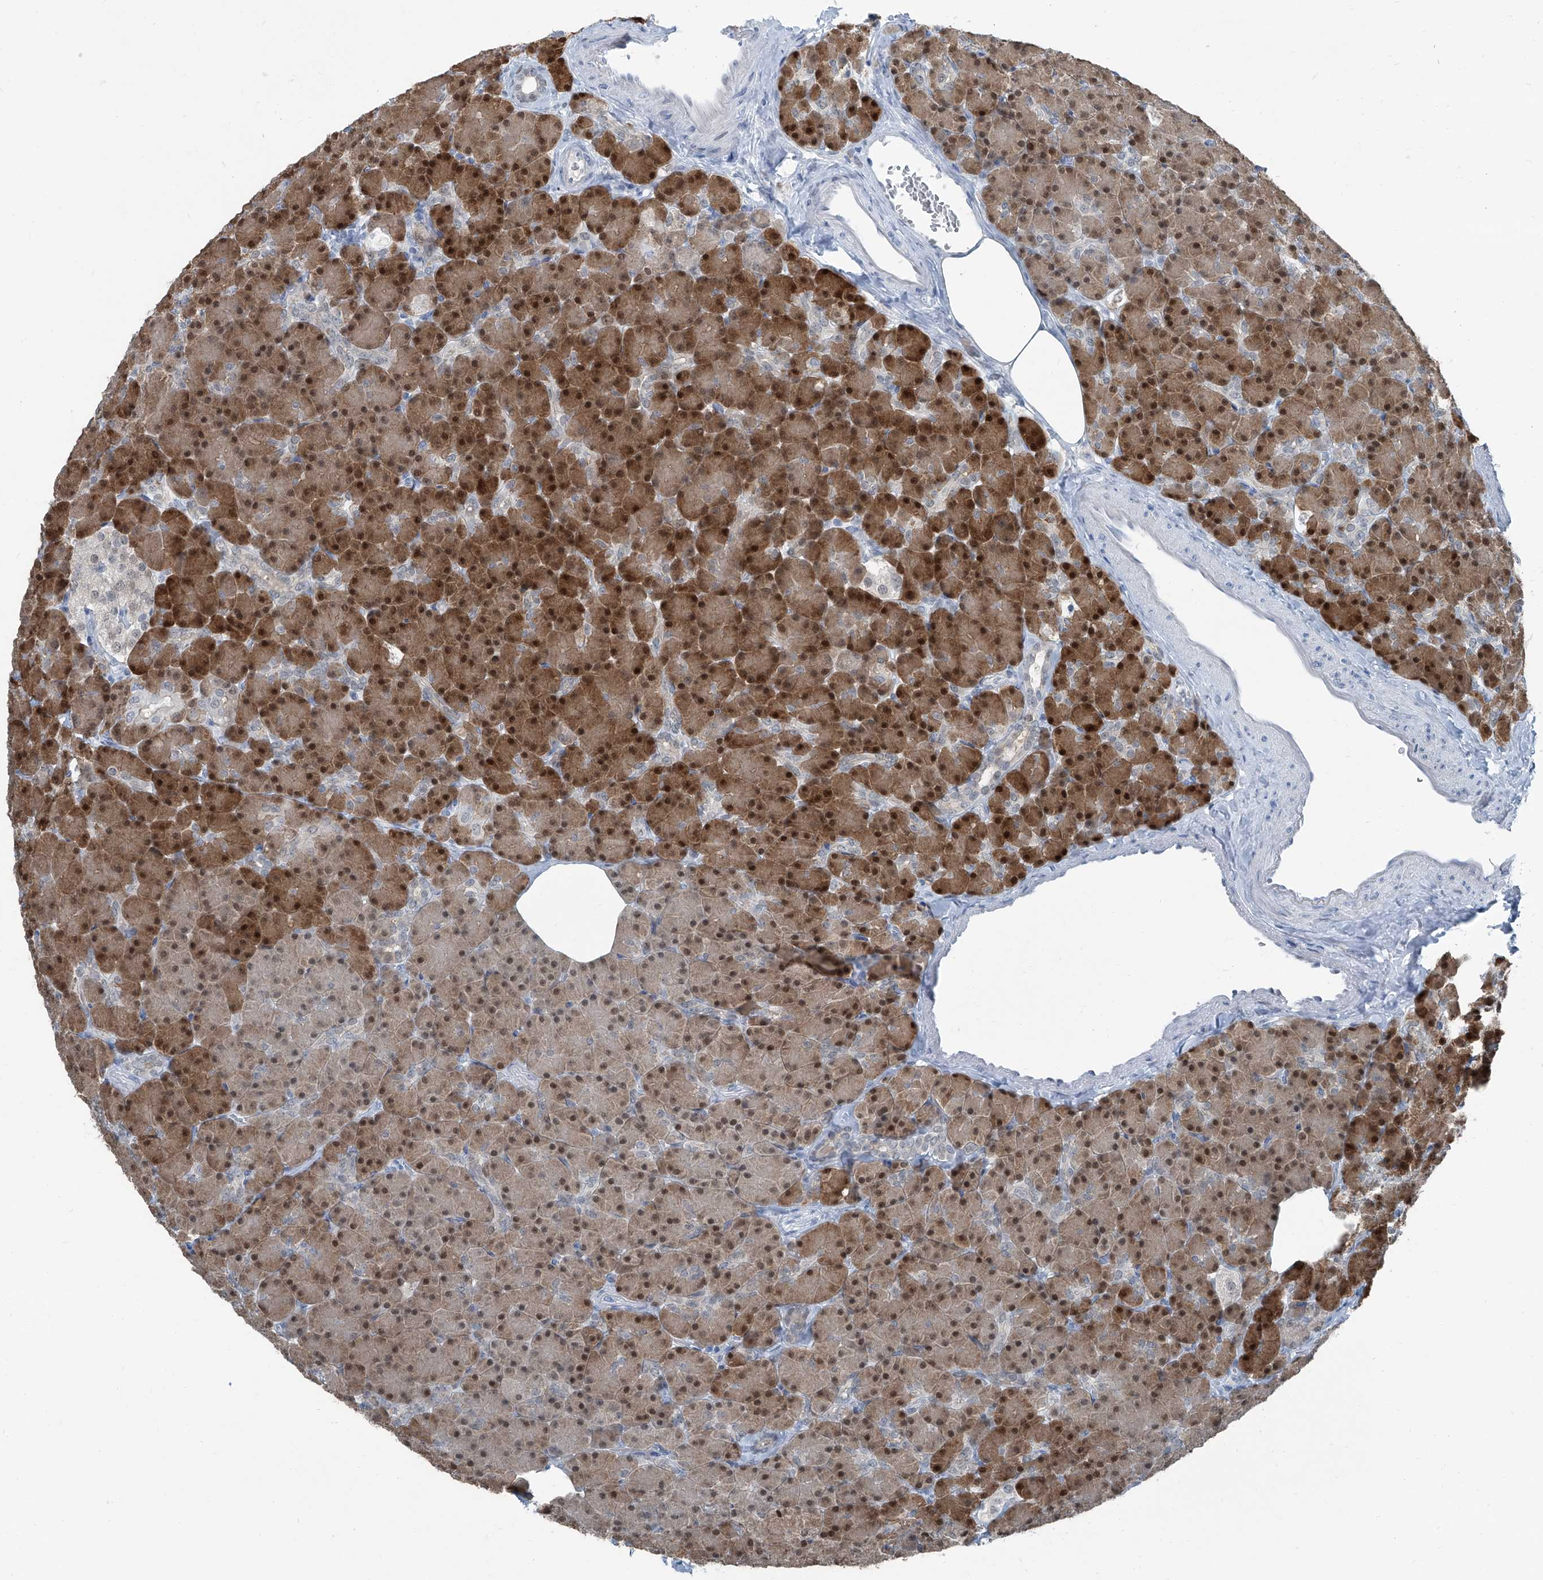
{"staining": {"intensity": "moderate", "quantity": ">75%", "location": "cytoplasmic/membranous,nuclear"}, "tissue": "pancreas", "cell_type": "Exocrine glandular cells", "image_type": "normal", "snomed": [{"axis": "morphology", "description": "Normal tissue, NOS"}, {"axis": "topography", "description": "Pancreas"}], "caption": "Exocrine glandular cells reveal moderate cytoplasmic/membranous,nuclear positivity in about >75% of cells in normal pancreas. The protein is stained brown, and the nuclei are stained in blue (DAB (3,3'-diaminobenzidine) IHC with brightfield microscopy, high magnification).", "gene": "RGN", "patient": {"sex": "female", "age": 43}}